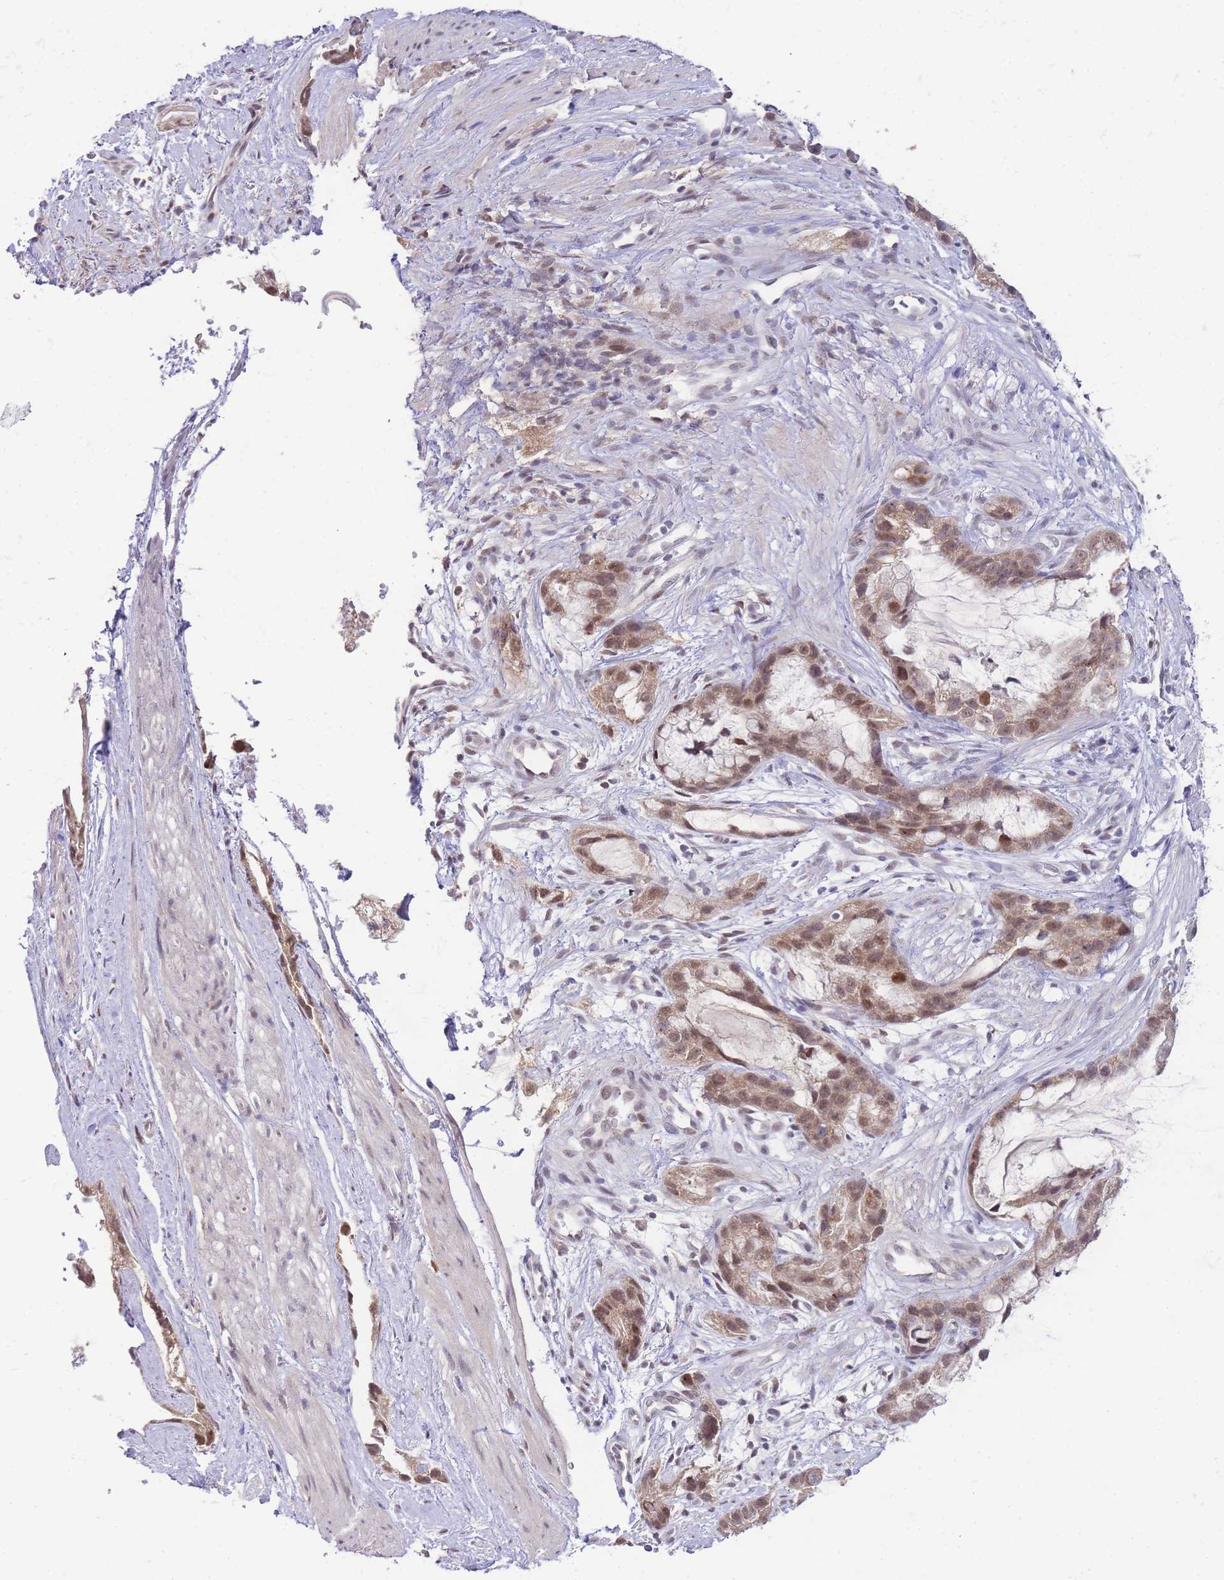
{"staining": {"intensity": "moderate", "quantity": ">75%", "location": "cytoplasmic/membranous,nuclear"}, "tissue": "stomach cancer", "cell_type": "Tumor cells", "image_type": "cancer", "snomed": [{"axis": "morphology", "description": "Adenocarcinoma, NOS"}, {"axis": "topography", "description": "Stomach"}], "caption": "Moderate cytoplasmic/membranous and nuclear staining is present in approximately >75% of tumor cells in adenocarcinoma (stomach).", "gene": "PUS10", "patient": {"sex": "male", "age": 55}}